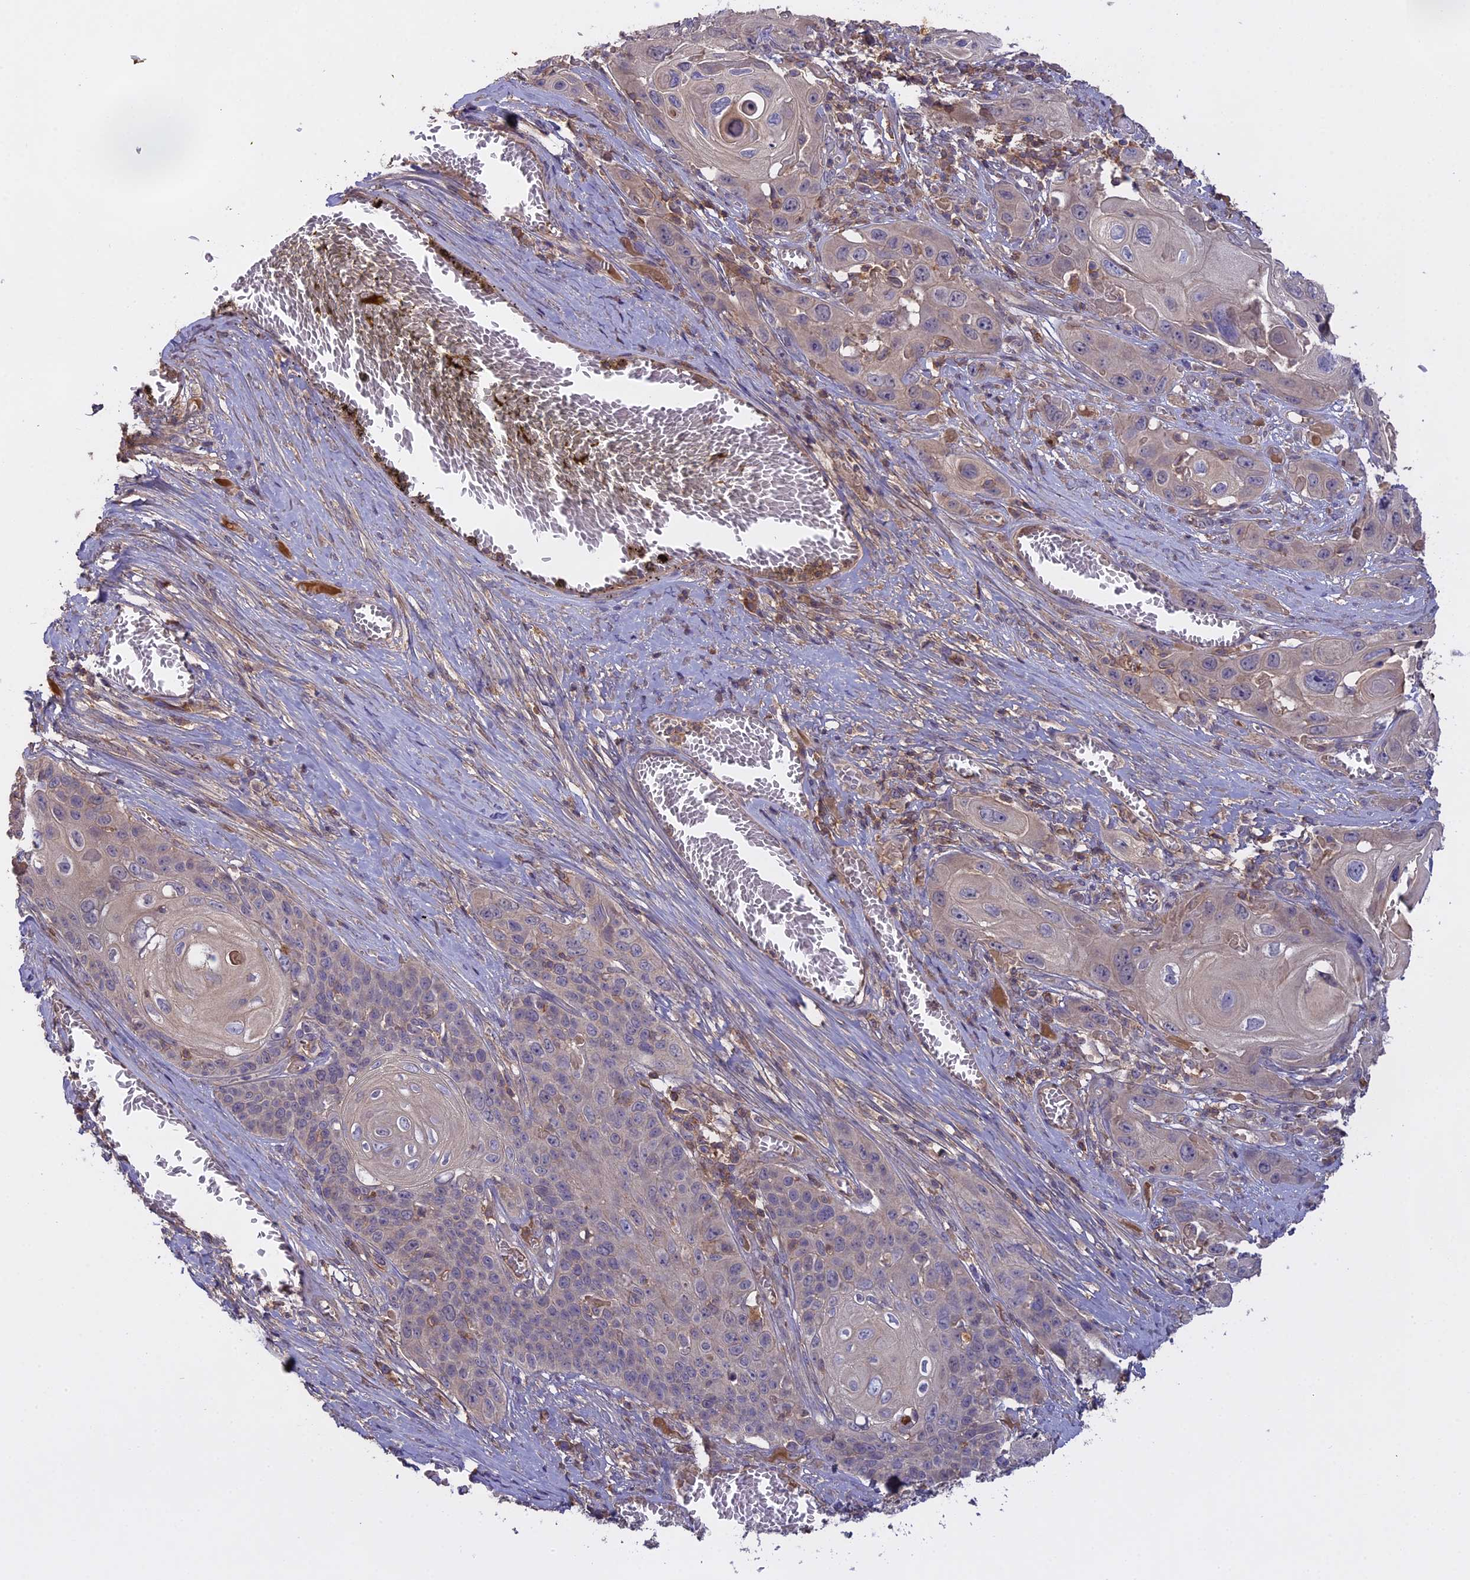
{"staining": {"intensity": "negative", "quantity": "none", "location": "none"}, "tissue": "skin cancer", "cell_type": "Tumor cells", "image_type": "cancer", "snomed": [{"axis": "morphology", "description": "Squamous cell carcinoma, NOS"}, {"axis": "topography", "description": "Skin"}], "caption": "Immunohistochemistry of skin cancer (squamous cell carcinoma) shows no positivity in tumor cells.", "gene": "CFAP119", "patient": {"sex": "male", "age": 55}}